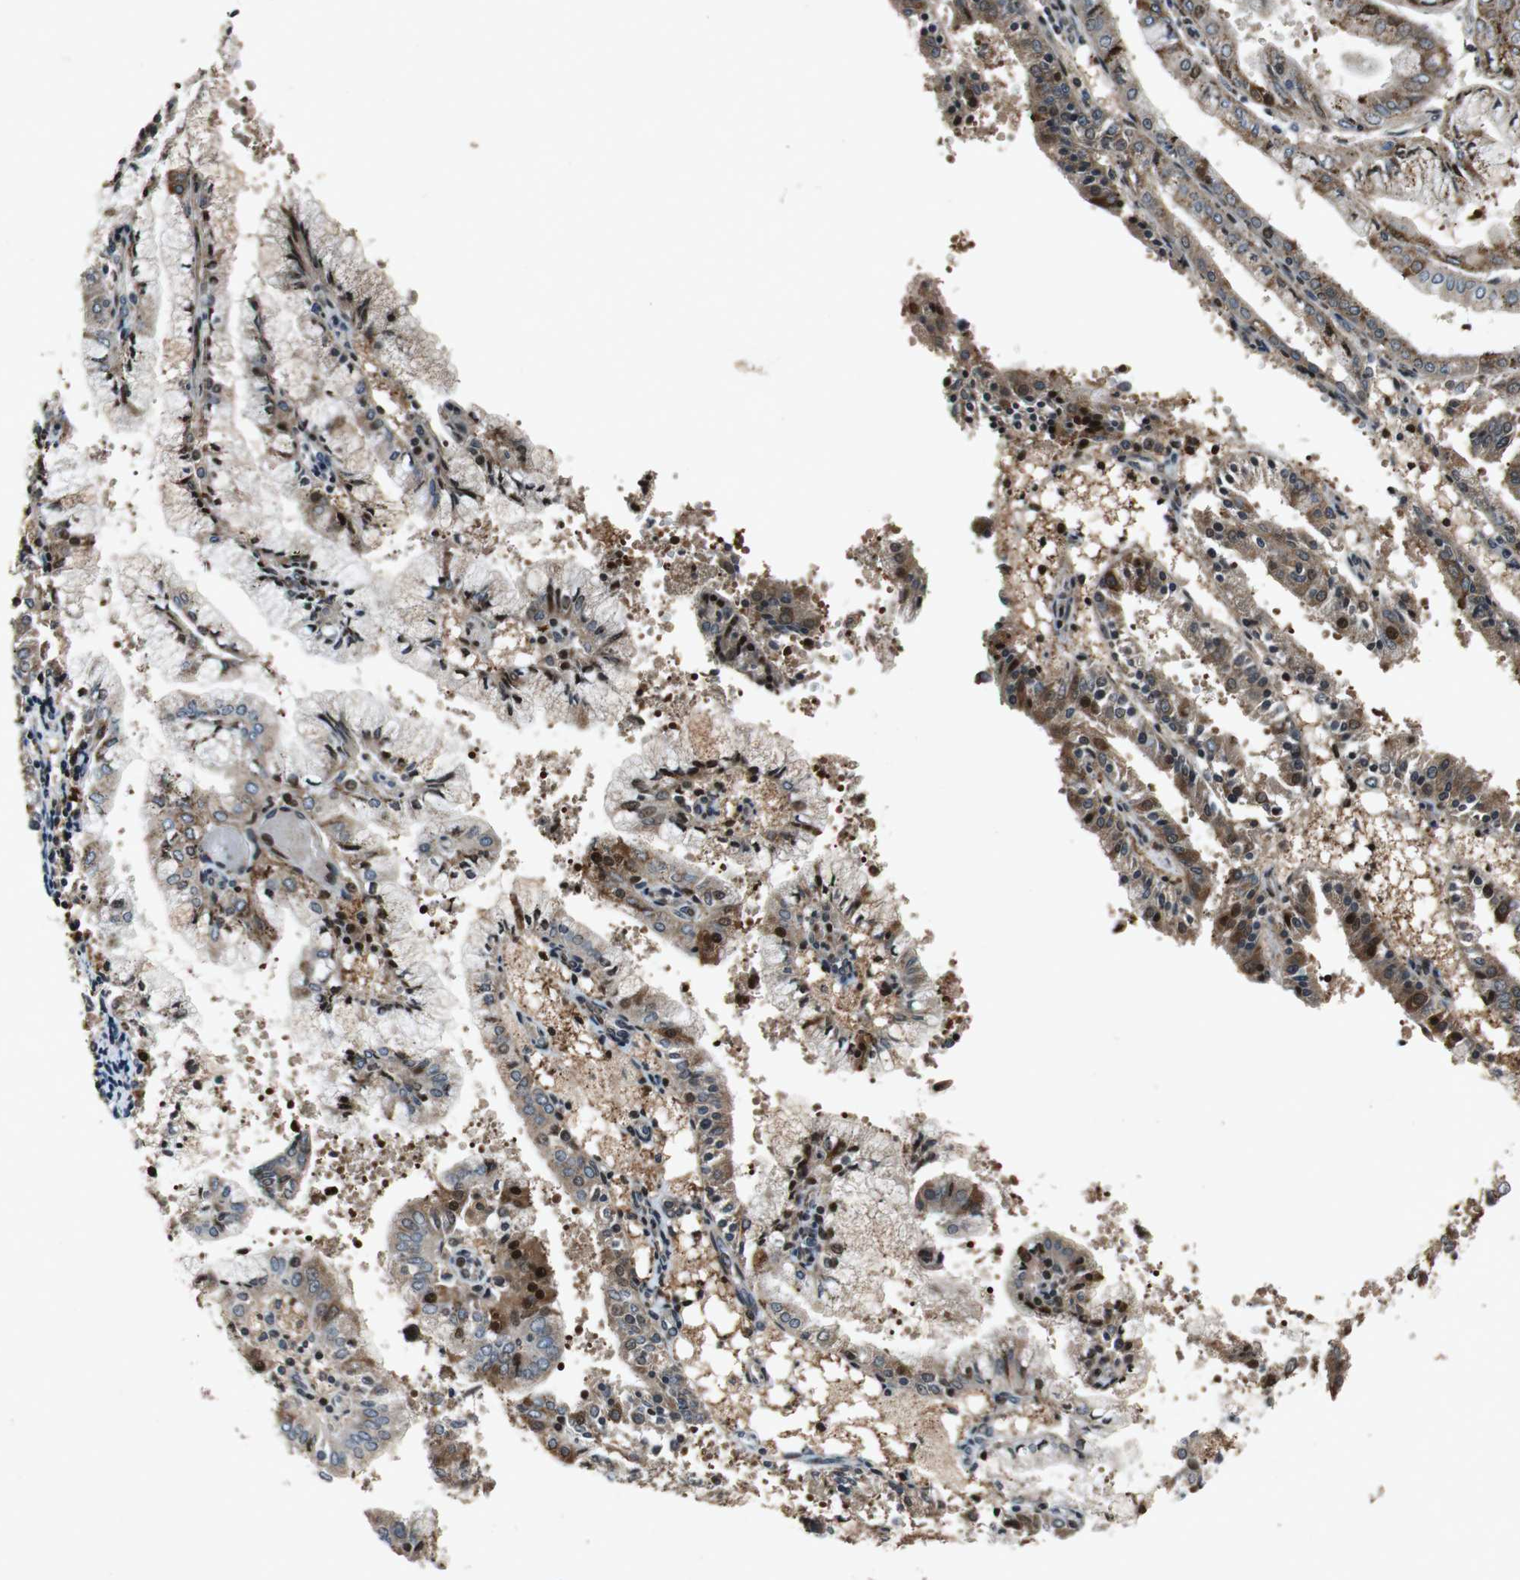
{"staining": {"intensity": "moderate", "quantity": ">75%", "location": "cytoplasmic/membranous"}, "tissue": "endometrial cancer", "cell_type": "Tumor cells", "image_type": "cancer", "snomed": [{"axis": "morphology", "description": "Adenocarcinoma, NOS"}, {"axis": "topography", "description": "Endometrium"}], "caption": "Tumor cells exhibit medium levels of moderate cytoplasmic/membranous positivity in approximately >75% of cells in human endometrial adenocarcinoma.", "gene": "TUBA4A", "patient": {"sex": "female", "age": 63}}